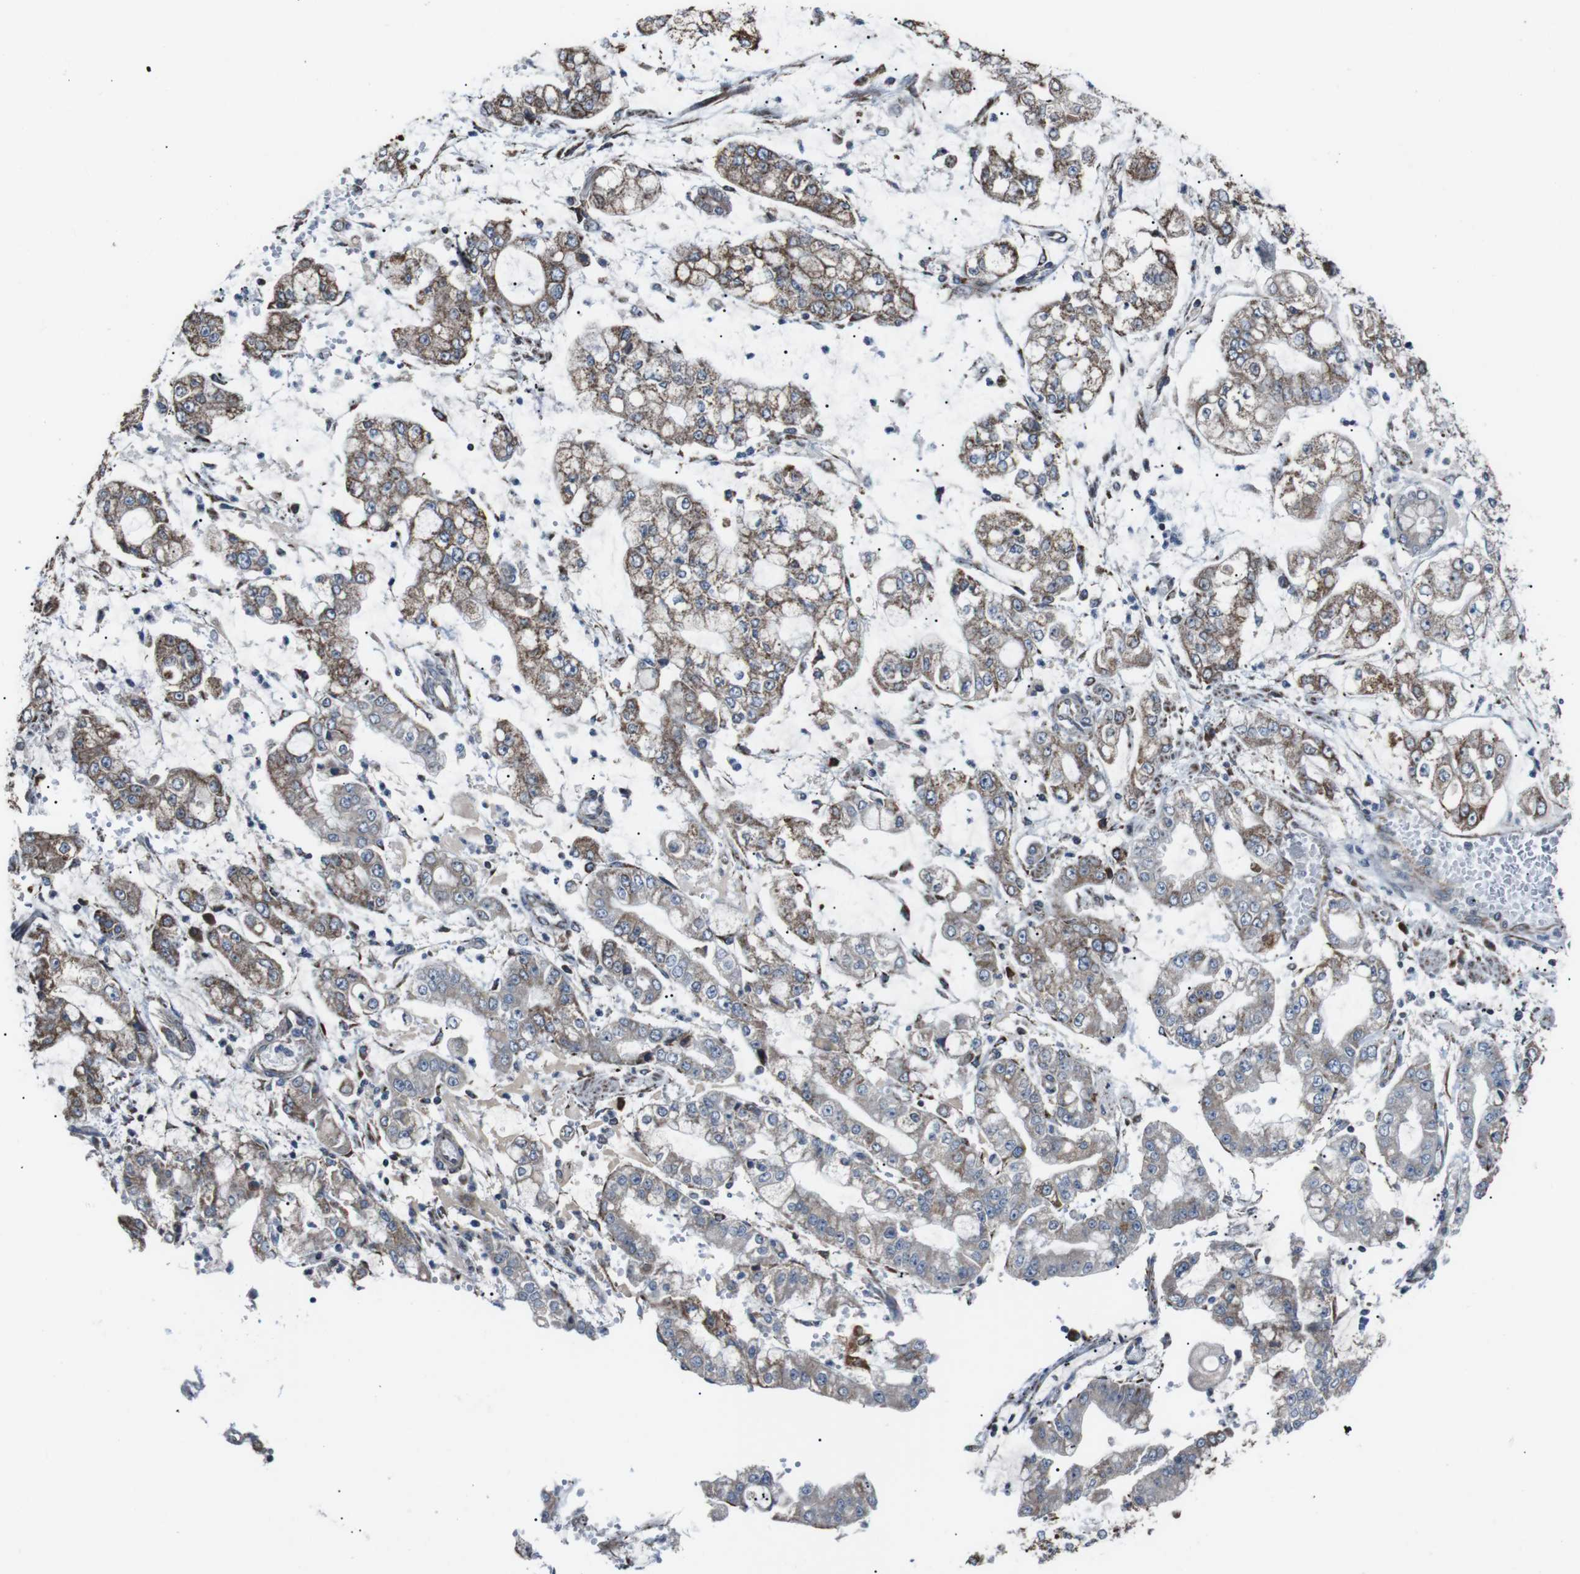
{"staining": {"intensity": "moderate", "quantity": "25%-75%", "location": "cytoplasmic/membranous"}, "tissue": "stomach cancer", "cell_type": "Tumor cells", "image_type": "cancer", "snomed": [{"axis": "morphology", "description": "Adenocarcinoma, NOS"}, {"axis": "topography", "description": "Stomach"}], "caption": "Moderate cytoplasmic/membranous positivity for a protein is appreciated in approximately 25%-75% of tumor cells of stomach cancer (adenocarcinoma) using immunohistochemistry (IHC).", "gene": "CISD2", "patient": {"sex": "male", "age": 76}}